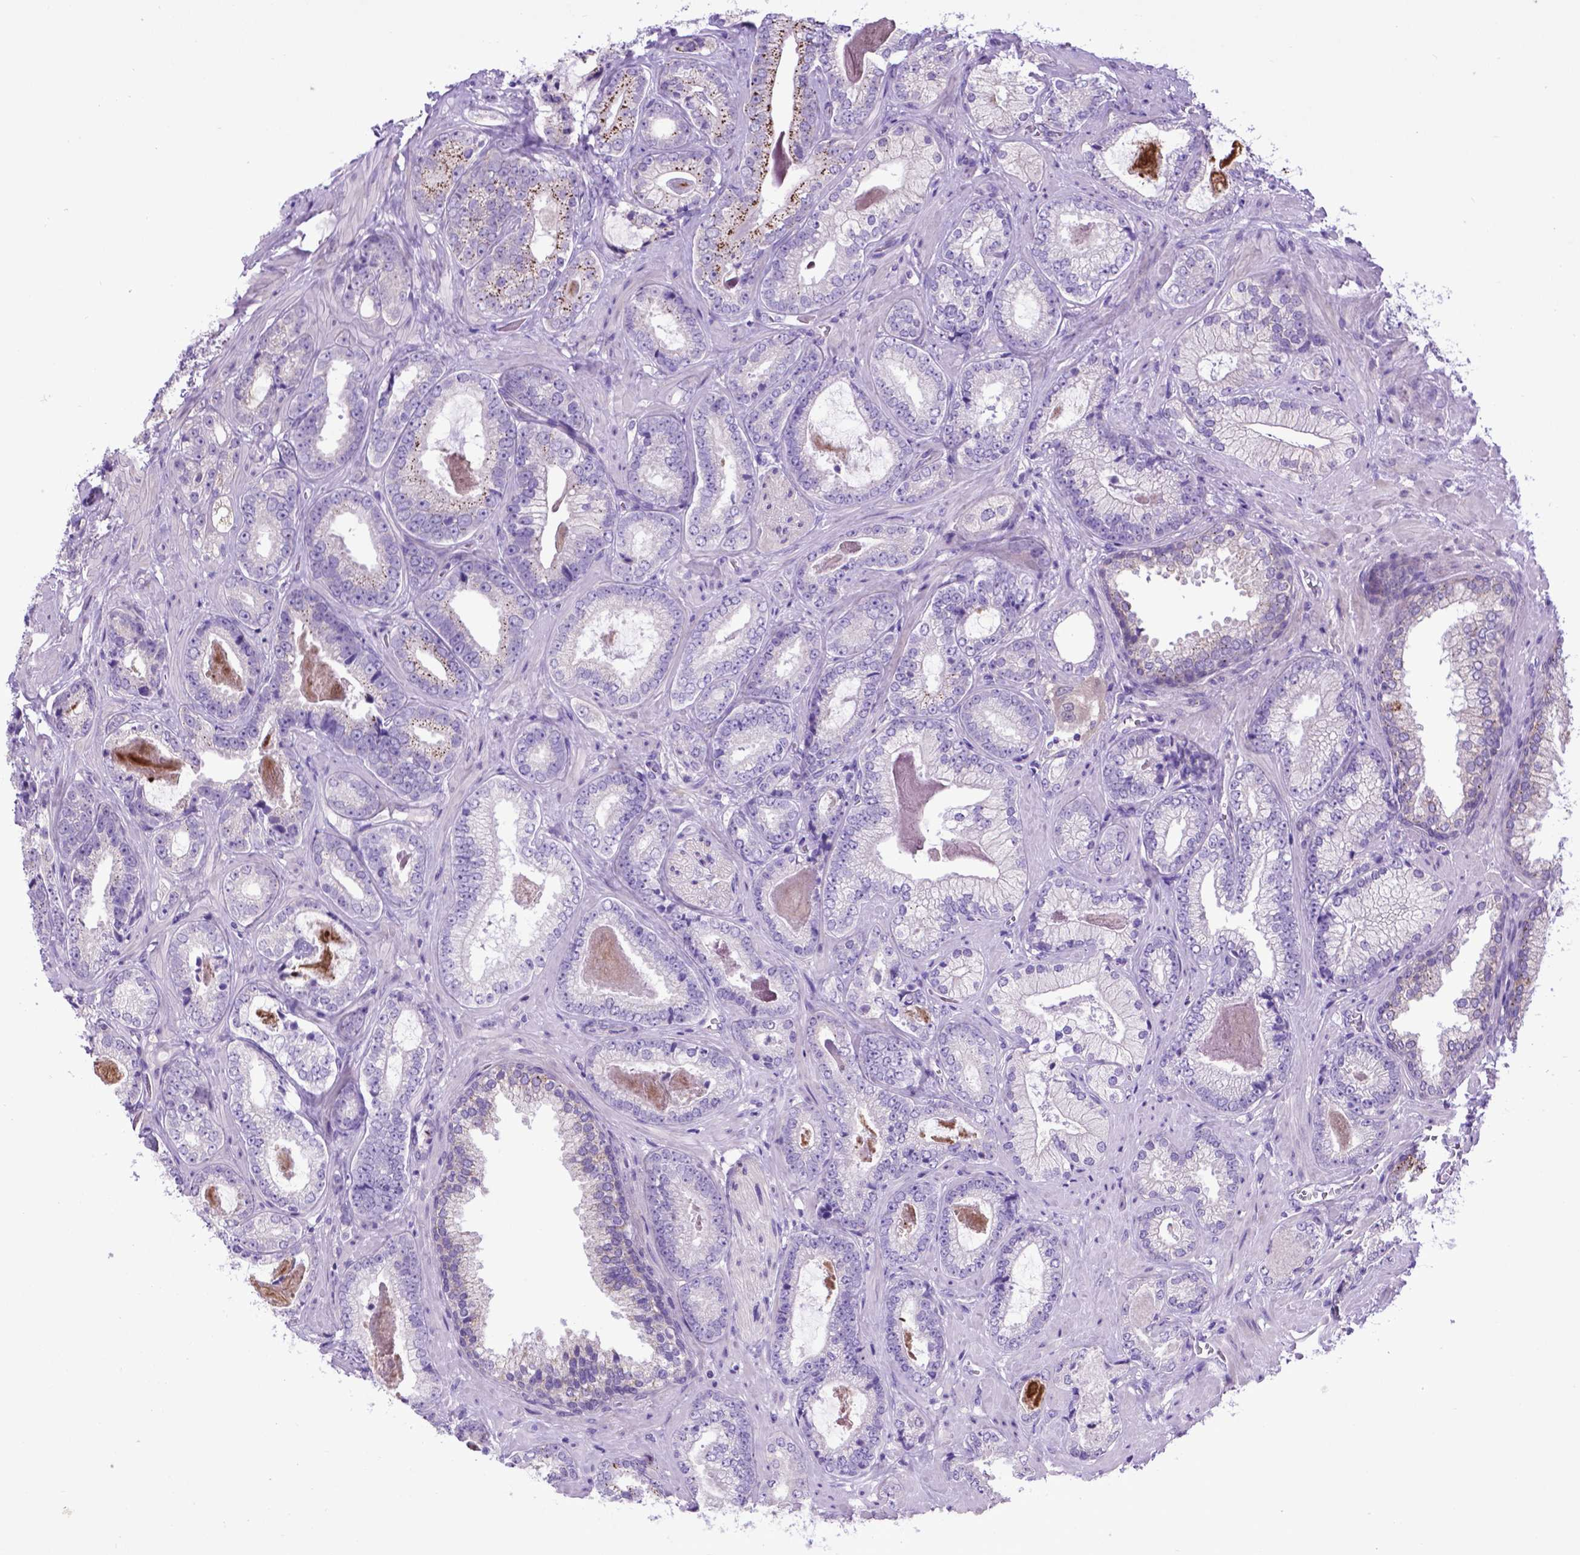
{"staining": {"intensity": "moderate", "quantity": "<25%", "location": "cytoplasmic/membranous"}, "tissue": "prostate cancer", "cell_type": "Tumor cells", "image_type": "cancer", "snomed": [{"axis": "morphology", "description": "Adenocarcinoma, Low grade"}, {"axis": "topography", "description": "Prostate"}], "caption": "Tumor cells show low levels of moderate cytoplasmic/membranous positivity in approximately <25% of cells in prostate cancer (low-grade adenocarcinoma).", "gene": "ADRA2B", "patient": {"sex": "male", "age": 61}}